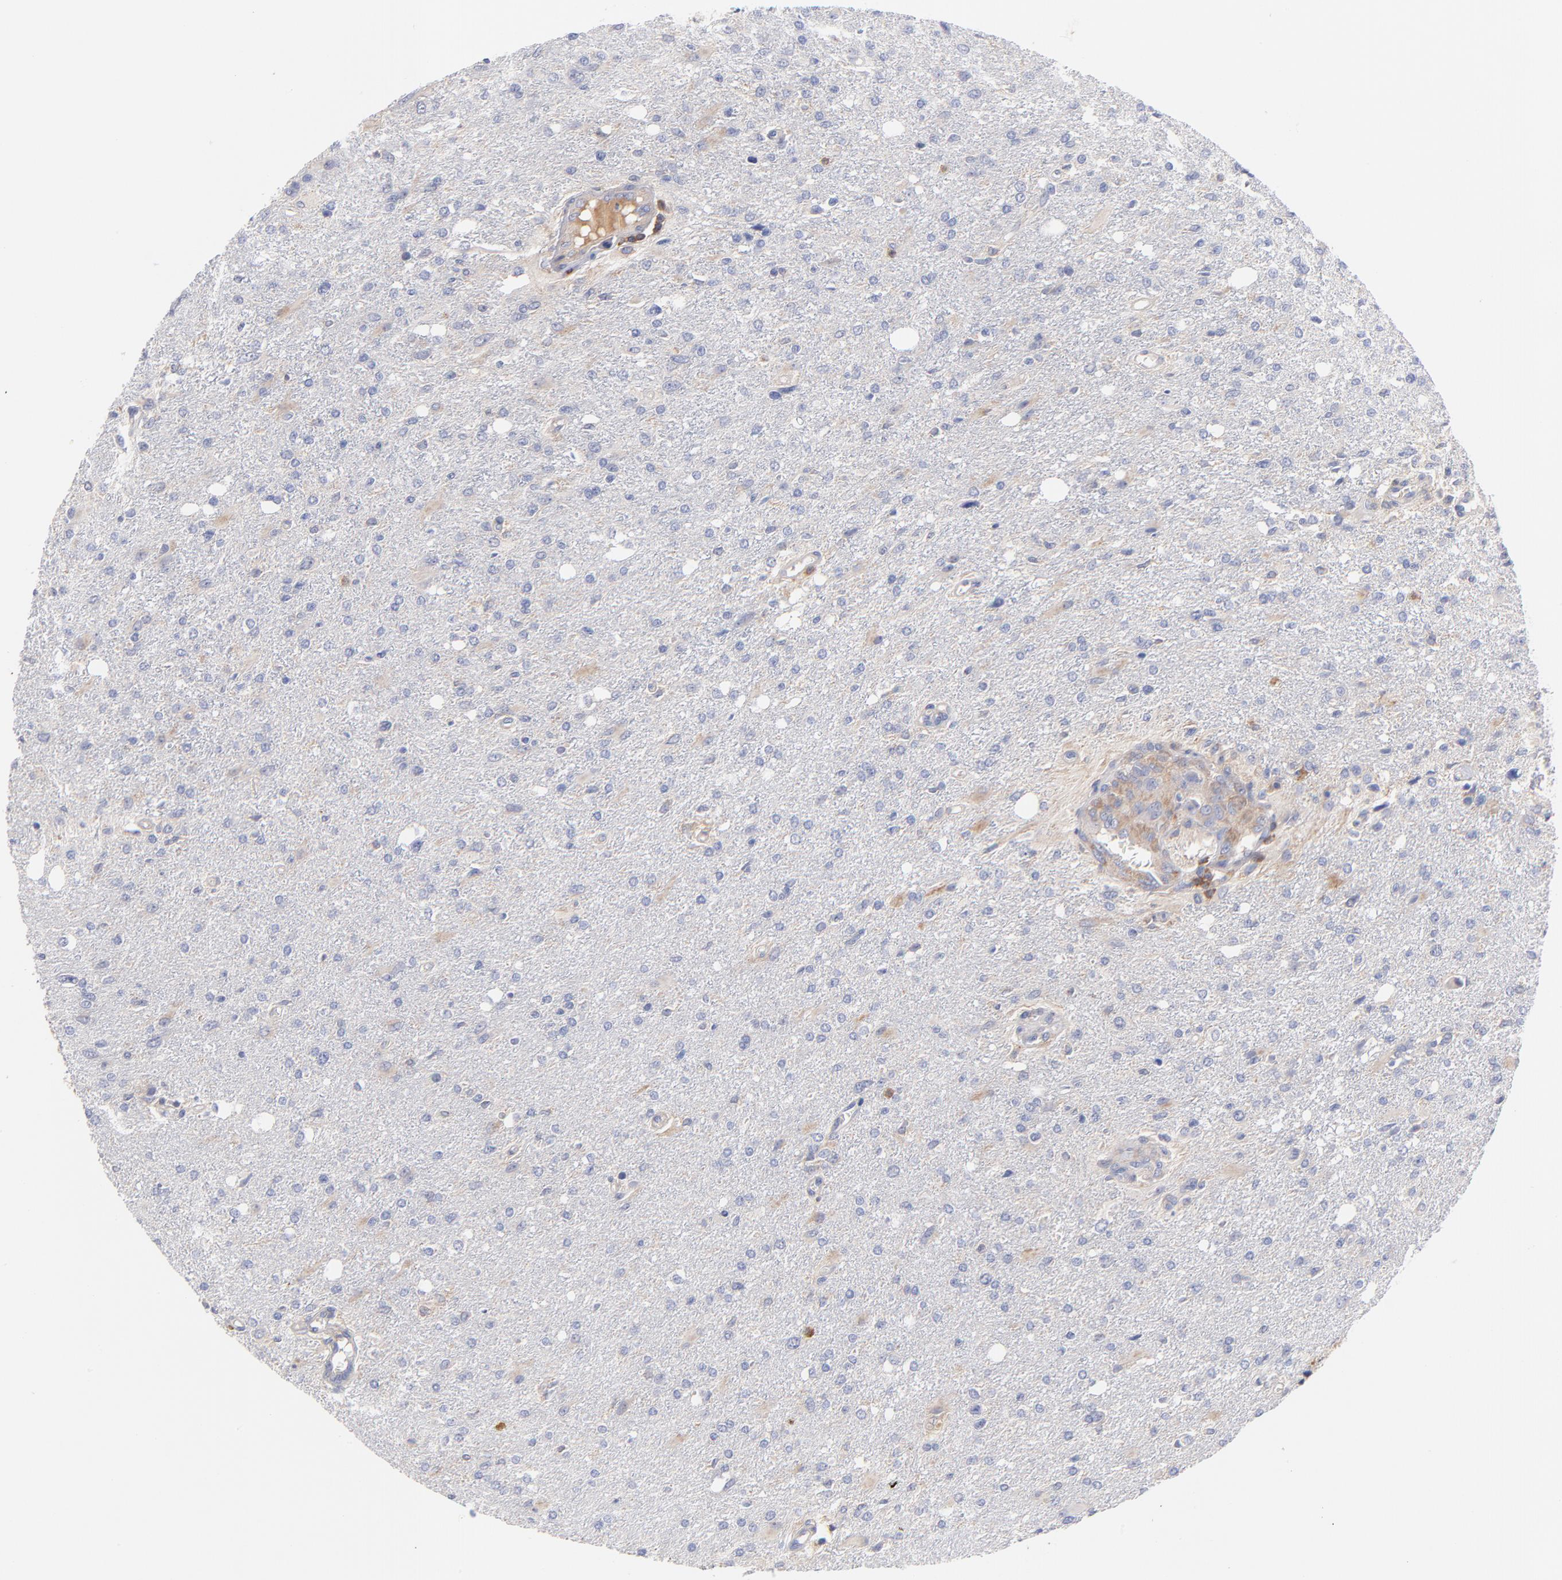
{"staining": {"intensity": "negative", "quantity": "none", "location": "none"}, "tissue": "glioma", "cell_type": "Tumor cells", "image_type": "cancer", "snomed": [{"axis": "morphology", "description": "Glioma, malignant, High grade"}, {"axis": "topography", "description": "Cerebral cortex"}], "caption": "Tumor cells show no significant expression in malignant glioma (high-grade).", "gene": "KREMEN2", "patient": {"sex": "male", "age": 76}}